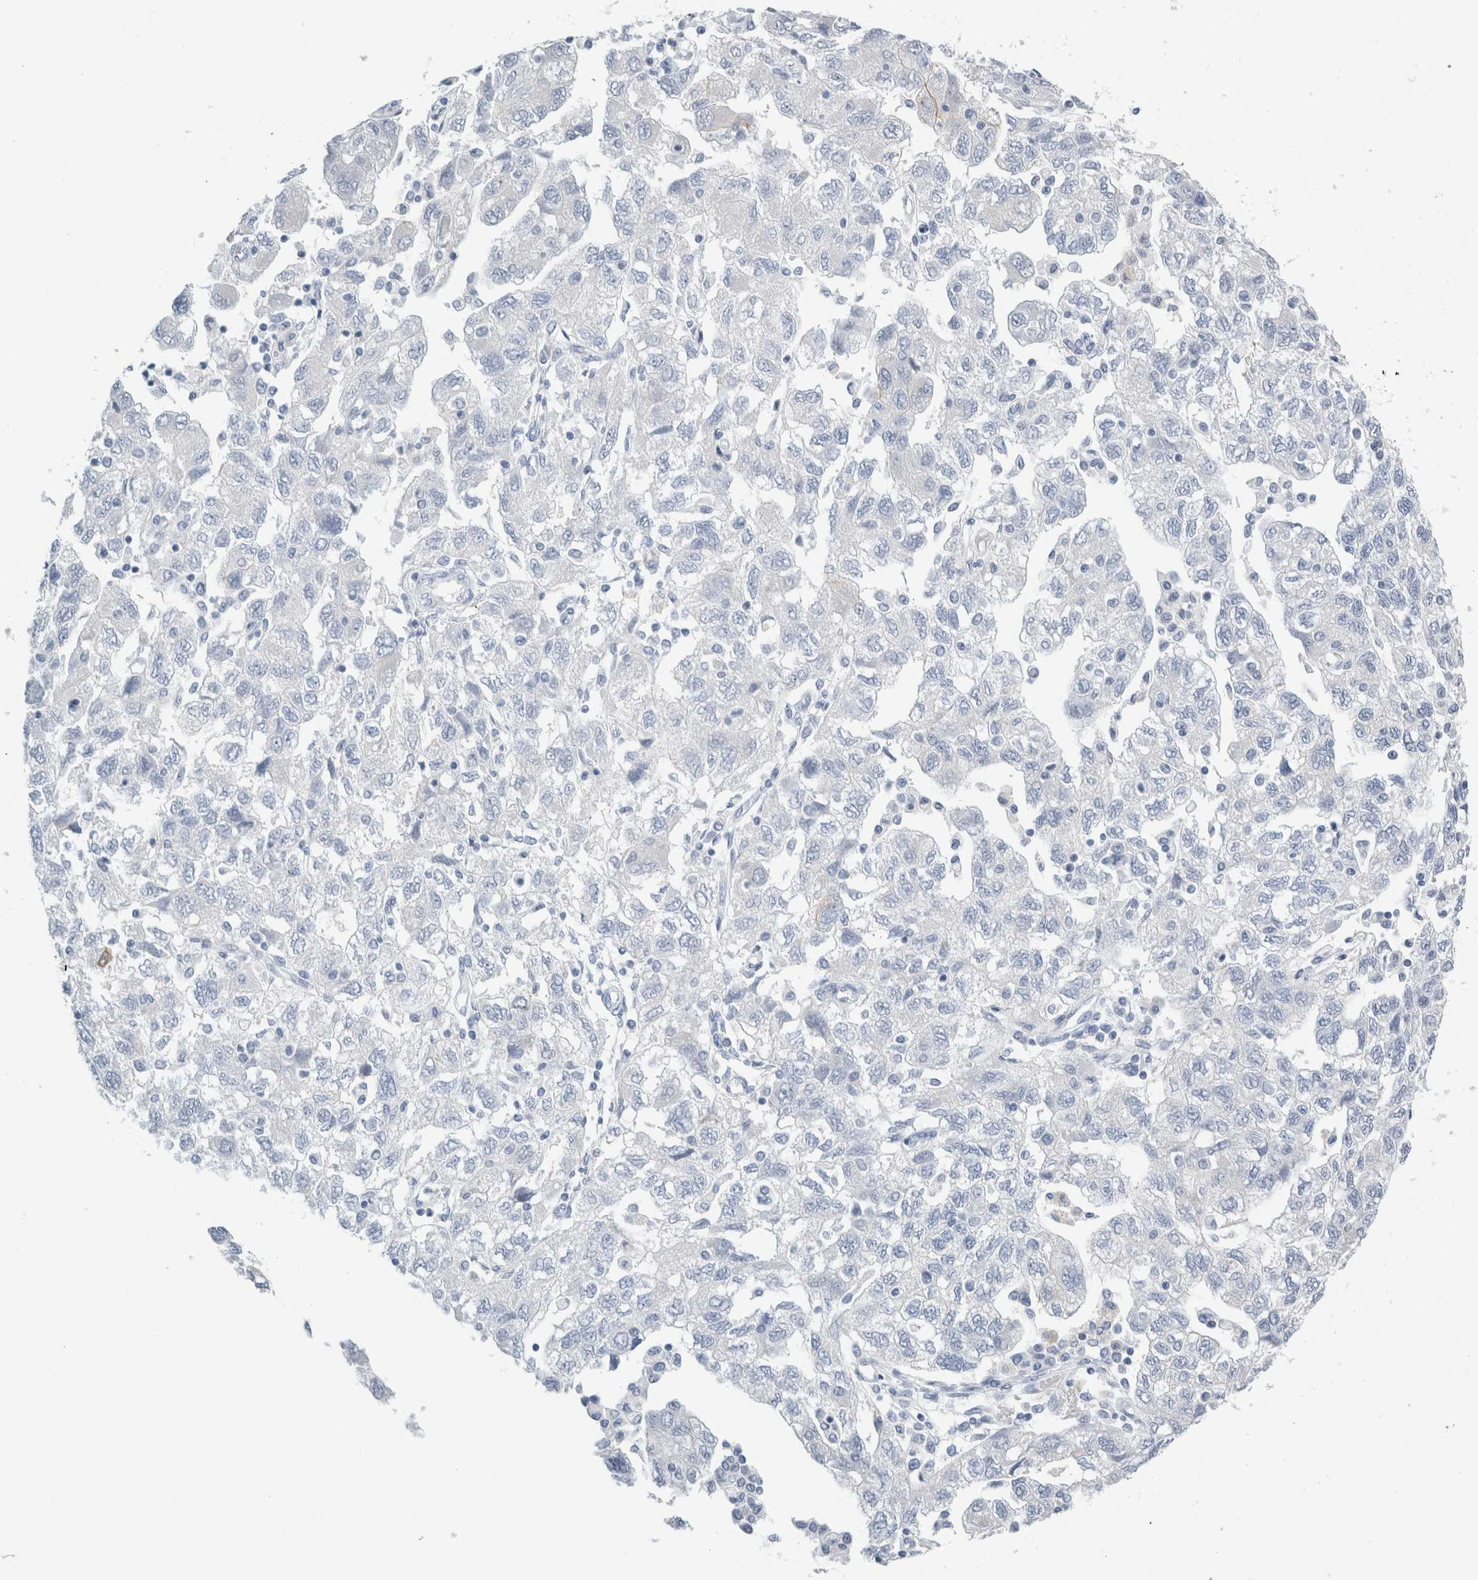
{"staining": {"intensity": "negative", "quantity": "none", "location": "none"}, "tissue": "ovarian cancer", "cell_type": "Tumor cells", "image_type": "cancer", "snomed": [{"axis": "morphology", "description": "Carcinoma, NOS"}, {"axis": "morphology", "description": "Cystadenocarcinoma, serous, NOS"}, {"axis": "topography", "description": "Ovary"}], "caption": "IHC image of neoplastic tissue: ovarian cancer (carcinoma) stained with DAB reveals no significant protein expression in tumor cells.", "gene": "RPH3AL", "patient": {"sex": "female", "age": 69}}